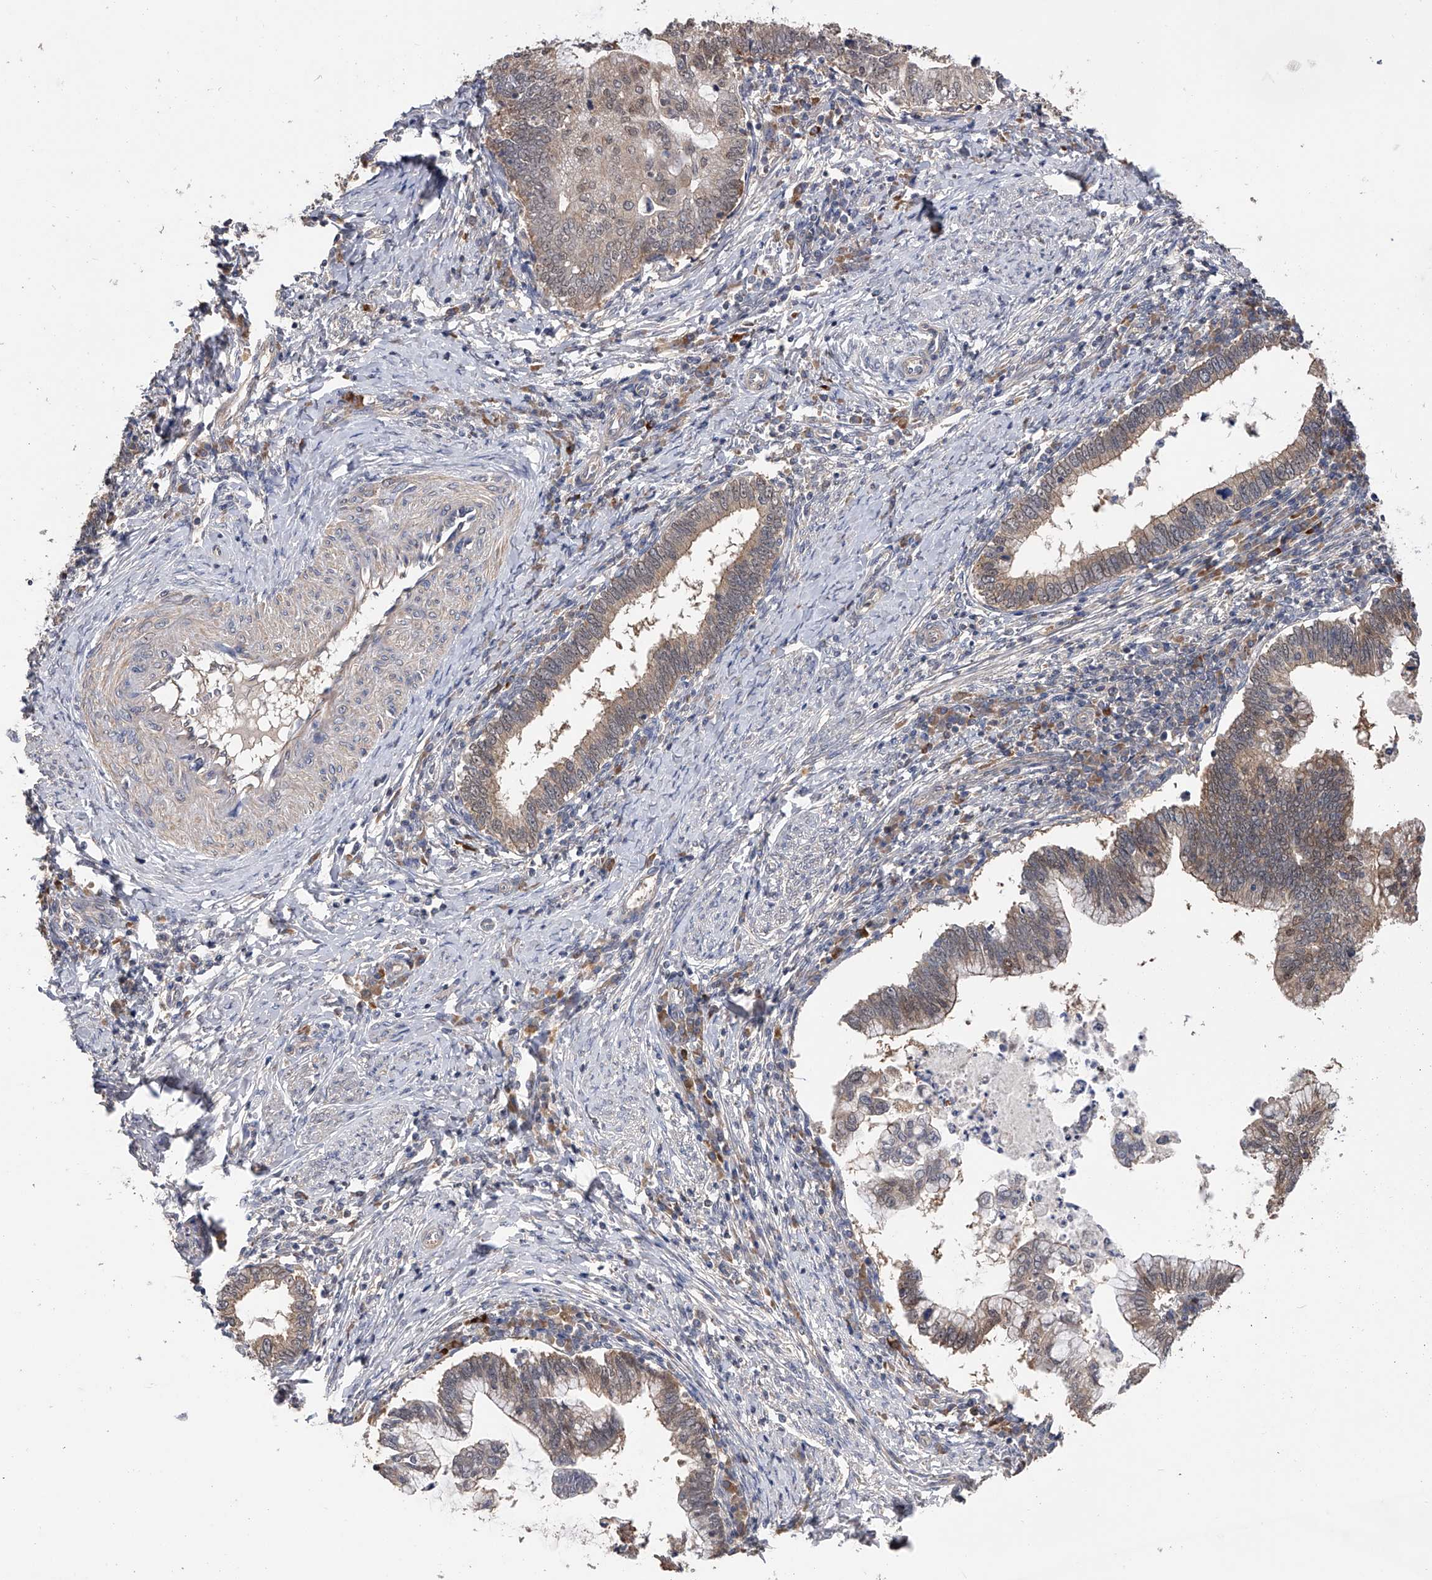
{"staining": {"intensity": "weak", "quantity": "<25%", "location": "cytoplasmic/membranous"}, "tissue": "cervical cancer", "cell_type": "Tumor cells", "image_type": "cancer", "snomed": [{"axis": "morphology", "description": "Adenocarcinoma, NOS"}, {"axis": "topography", "description": "Cervix"}], "caption": "IHC image of cervical adenocarcinoma stained for a protein (brown), which exhibits no positivity in tumor cells.", "gene": "CFAP298", "patient": {"sex": "female", "age": 36}}